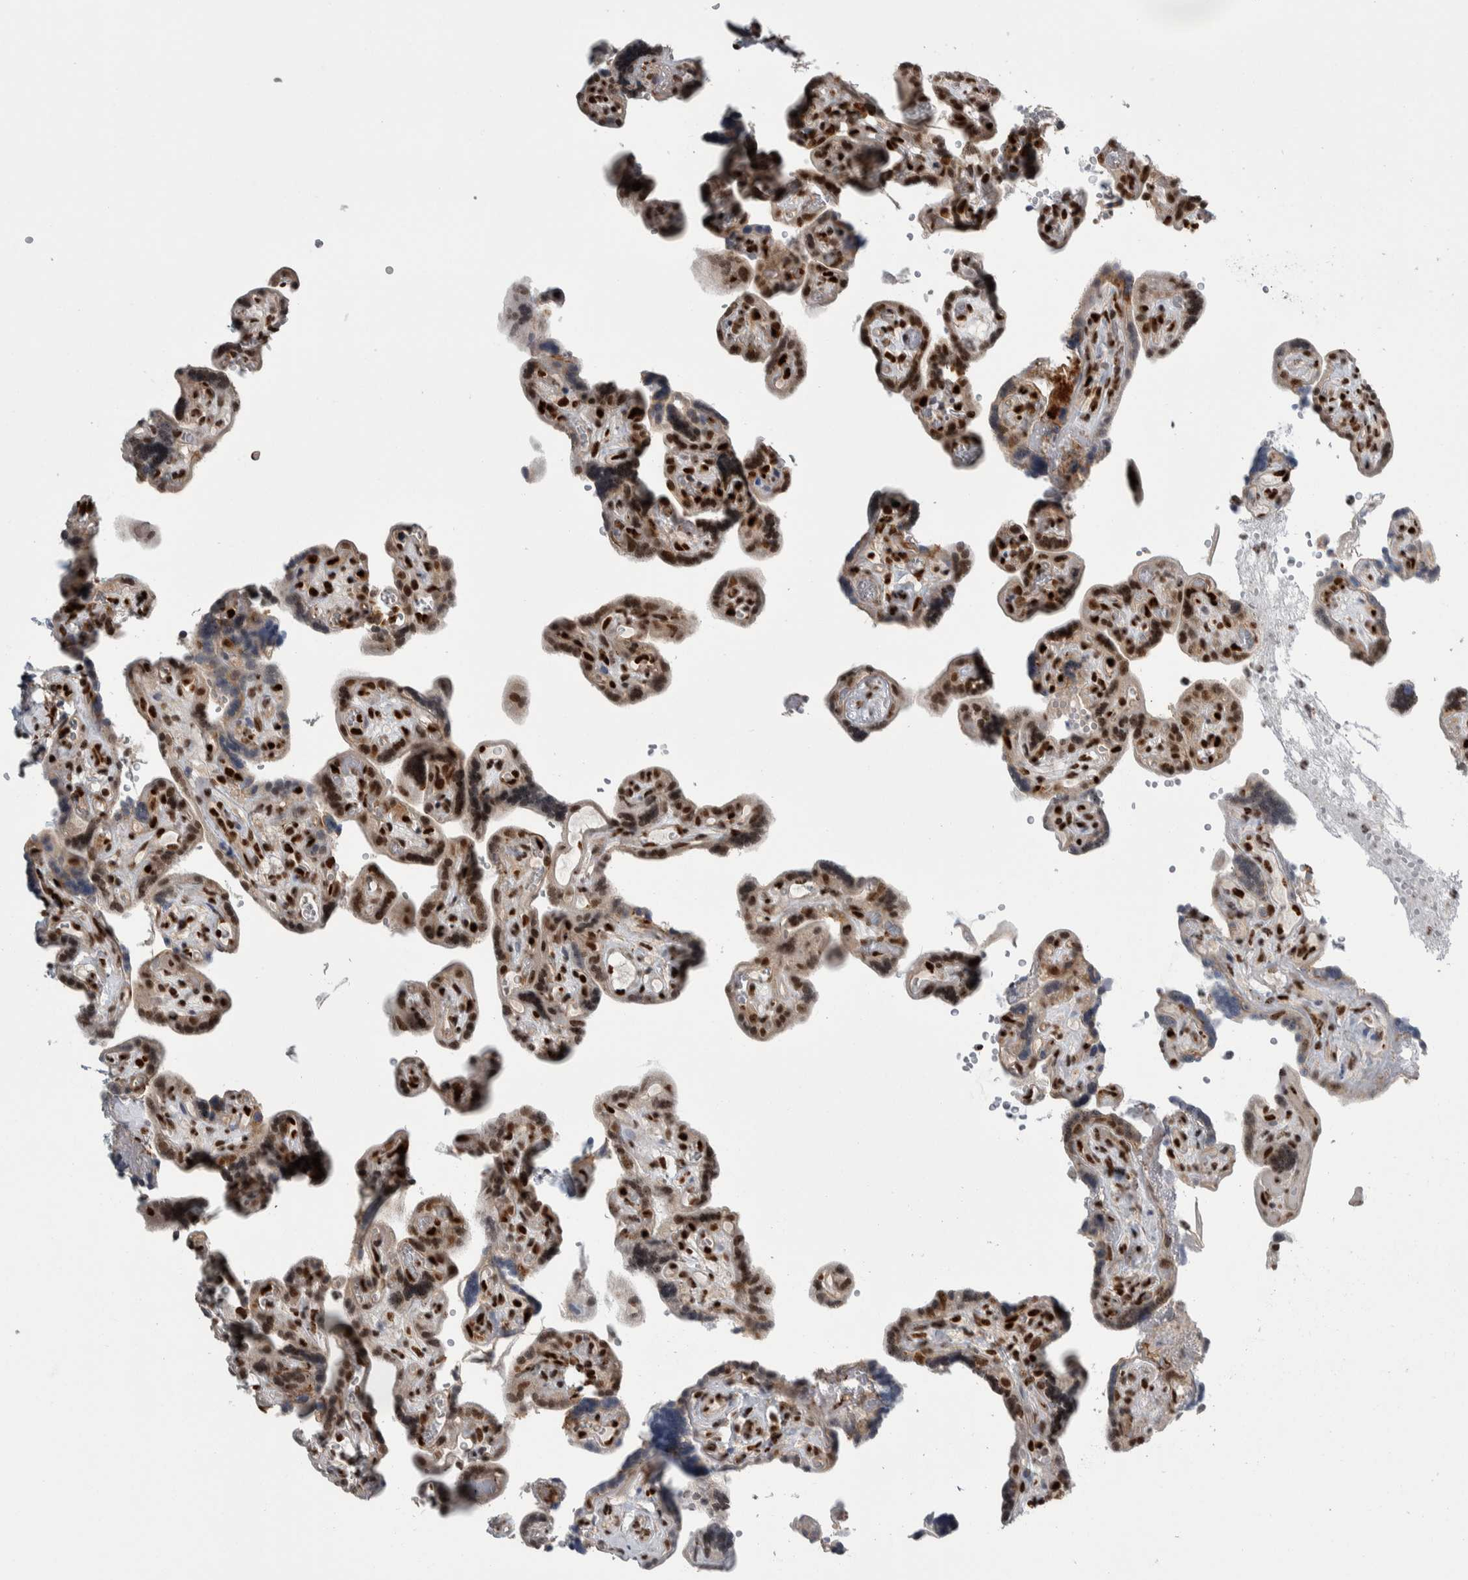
{"staining": {"intensity": "strong", "quantity": ">75%", "location": "nuclear"}, "tissue": "placenta", "cell_type": "Decidual cells", "image_type": "normal", "snomed": [{"axis": "morphology", "description": "Normal tissue, NOS"}, {"axis": "topography", "description": "Placenta"}], "caption": "A high amount of strong nuclear staining is appreciated in about >75% of decidual cells in normal placenta.", "gene": "TAX1BP1", "patient": {"sex": "female", "age": 30}}